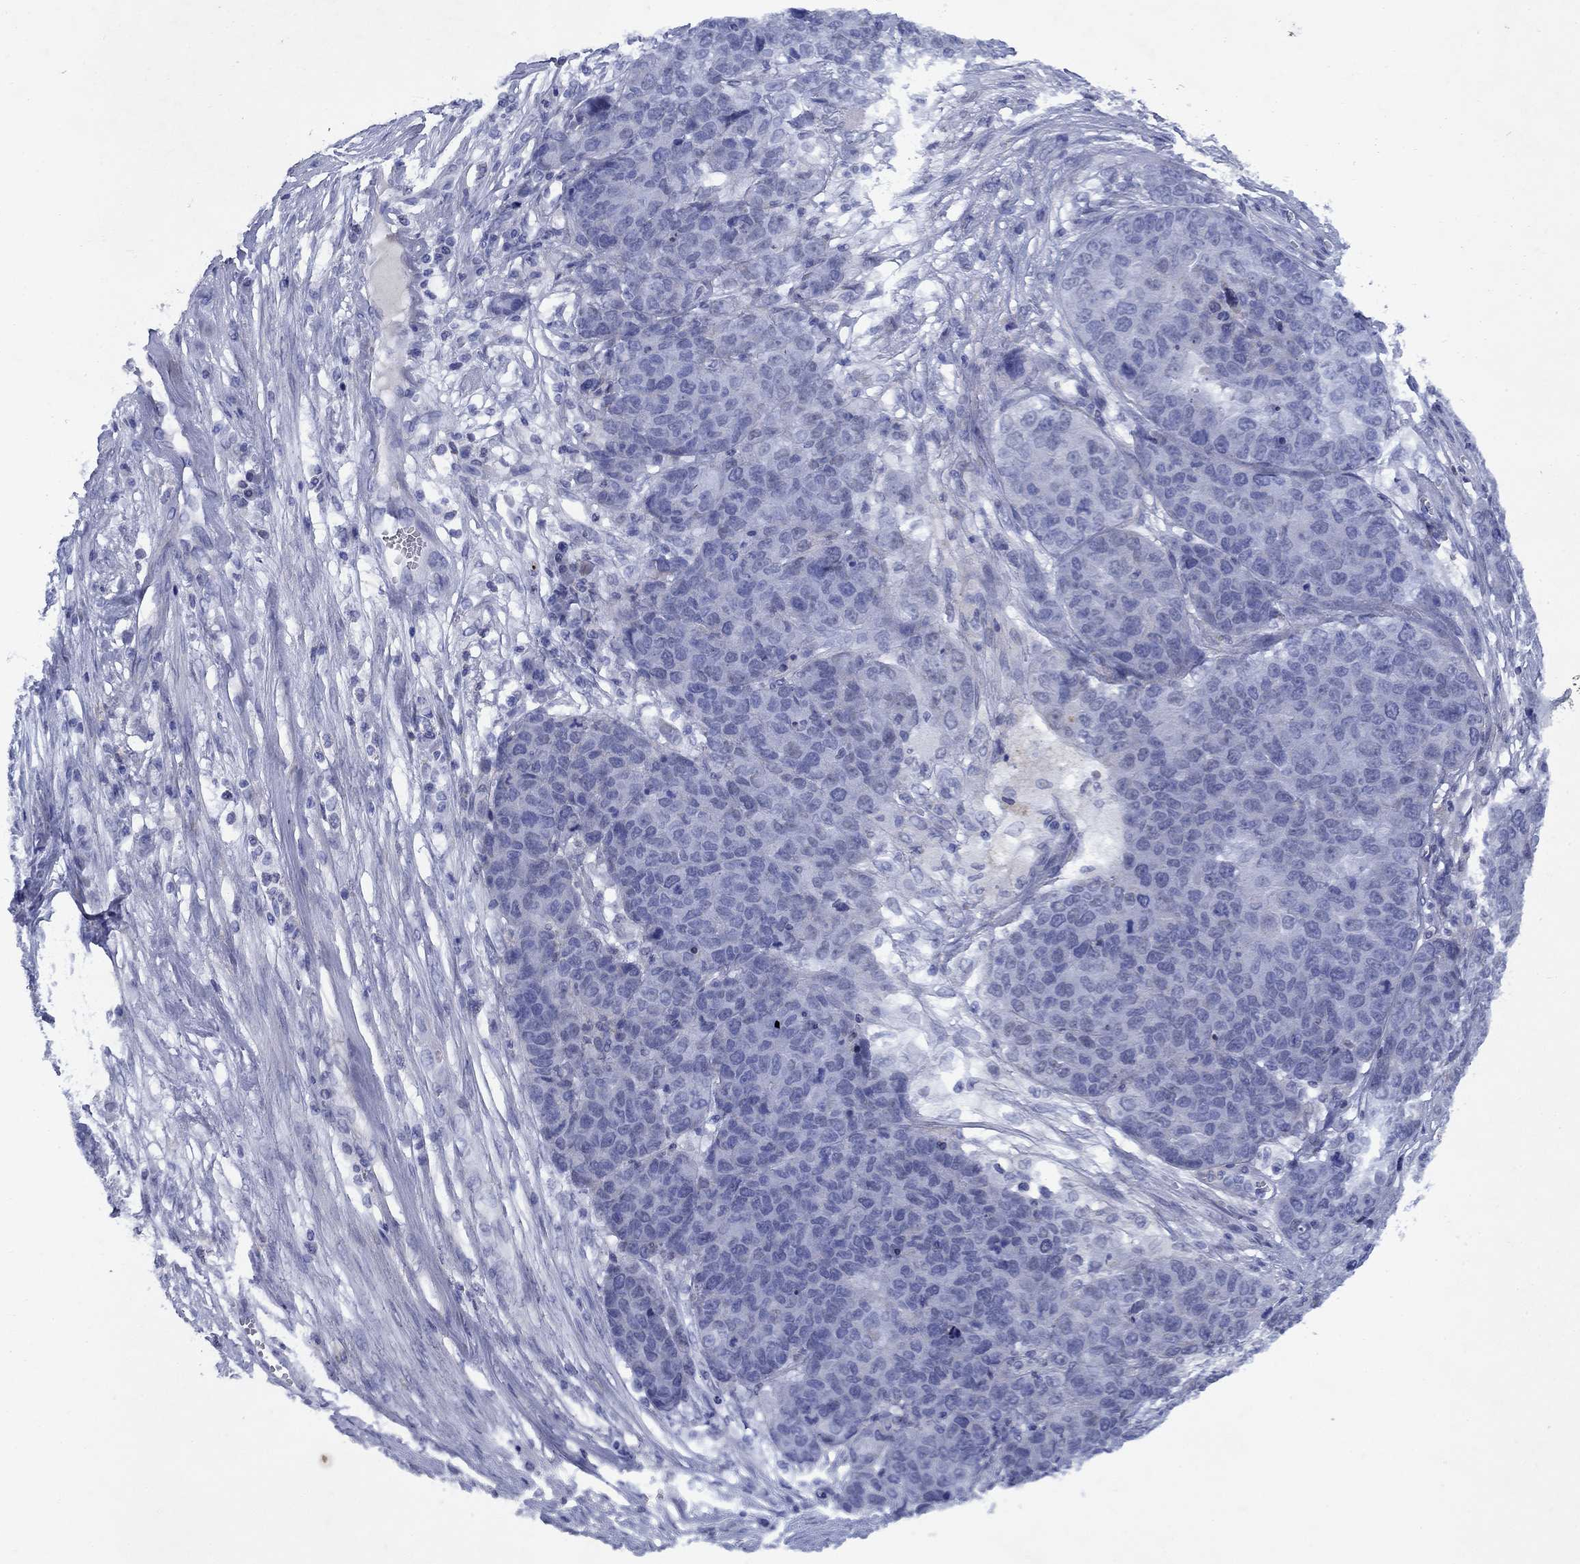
{"staining": {"intensity": "negative", "quantity": "none", "location": "none"}, "tissue": "ovarian cancer", "cell_type": "Tumor cells", "image_type": "cancer", "snomed": [{"axis": "morphology", "description": "Cystadenocarcinoma, serous, NOS"}, {"axis": "topography", "description": "Ovary"}], "caption": "High magnification brightfield microscopy of ovarian cancer (serous cystadenocarcinoma) stained with DAB (3,3'-diaminobenzidine) (brown) and counterstained with hematoxylin (blue): tumor cells show no significant expression.", "gene": "STAB2", "patient": {"sex": "female", "age": 87}}